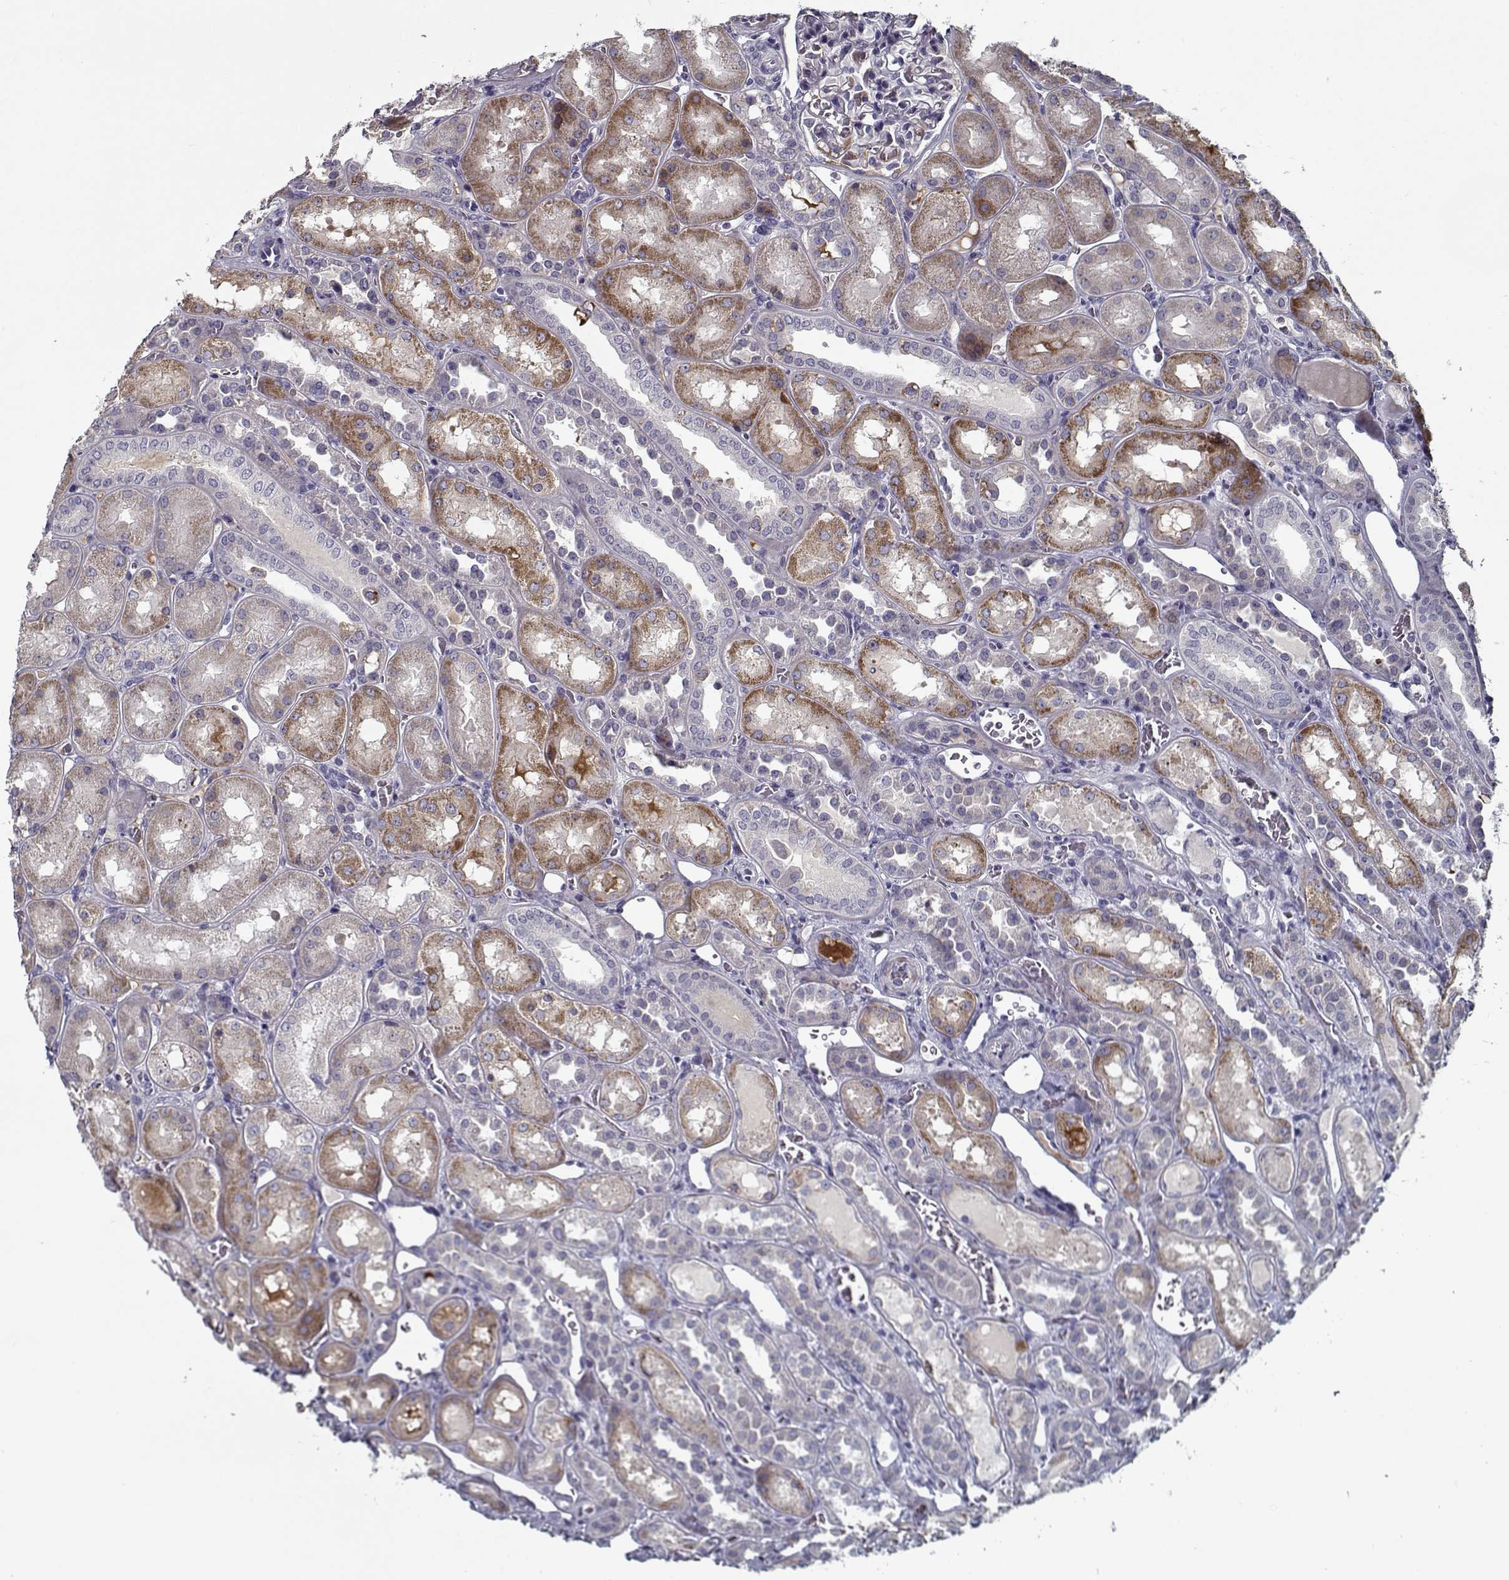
{"staining": {"intensity": "negative", "quantity": "none", "location": "none"}, "tissue": "kidney", "cell_type": "Cells in glomeruli", "image_type": "normal", "snomed": [{"axis": "morphology", "description": "Normal tissue, NOS"}, {"axis": "topography", "description": "Kidney"}], "caption": "Cells in glomeruli show no significant expression in normal kidney. Nuclei are stained in blue.", "gene": "DDX25", "patient": {"sex": "male", "age": 73}}